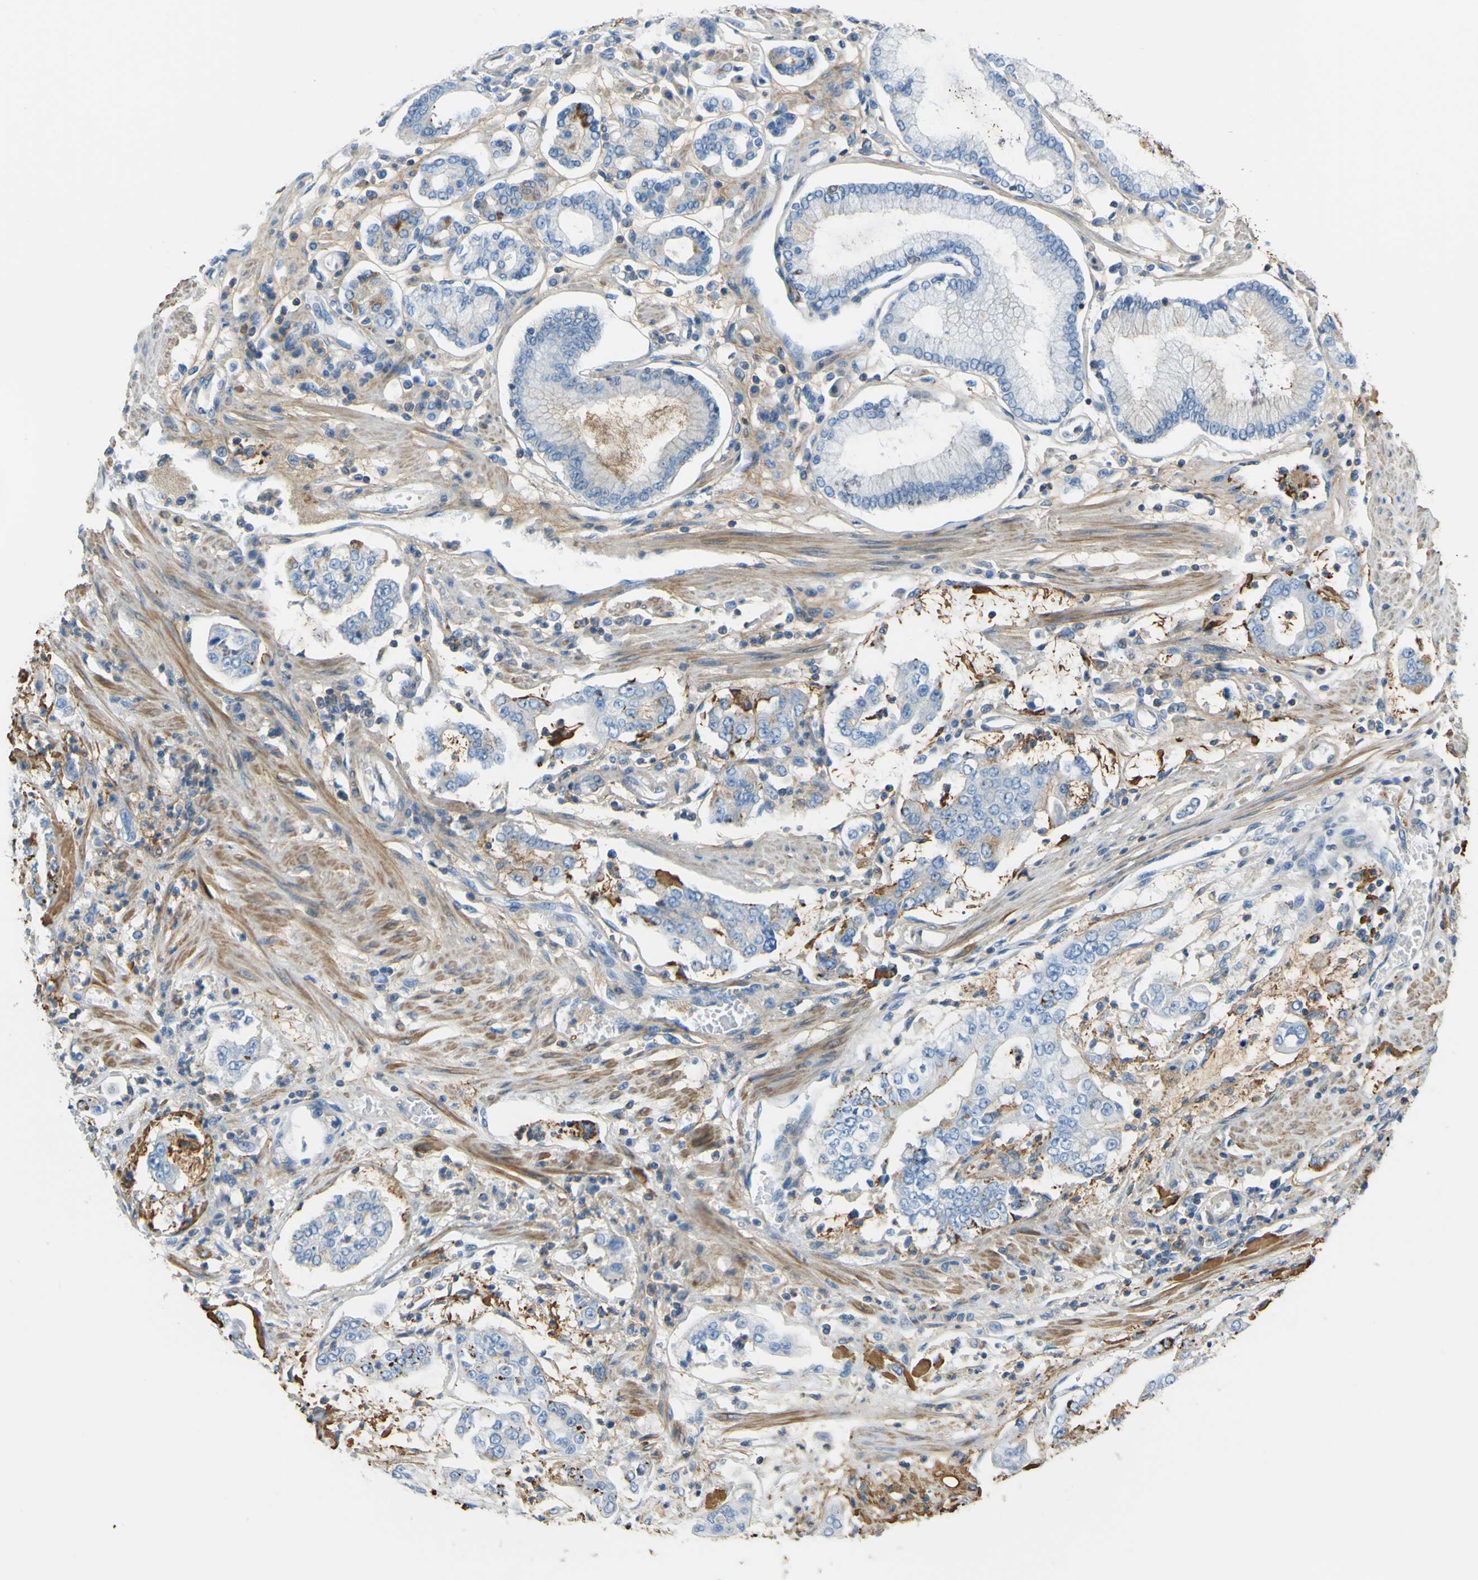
{"staining": {"intensity": "moderate", "quantity": "25%-75%", "location": "cytoplasmic/membranous"}, "tissue": "stomach cancer", "cell_type": "Tumor cells", "image_type": "cancer", "snomed": [{"axis": "morphology", "description": "Adenocarcinoma, NOS"}, {"axis": "topography", "description": "Stomach"}], "caption": "The micrograph shows immunohistochemical staining of stomach cancer. There is moderate cytoplasmic/membranous staining is appreciated in approximately 25%-75% of tumor cells.", "gene": "OGN", "patient": {"sex": "male", "age": 76}}